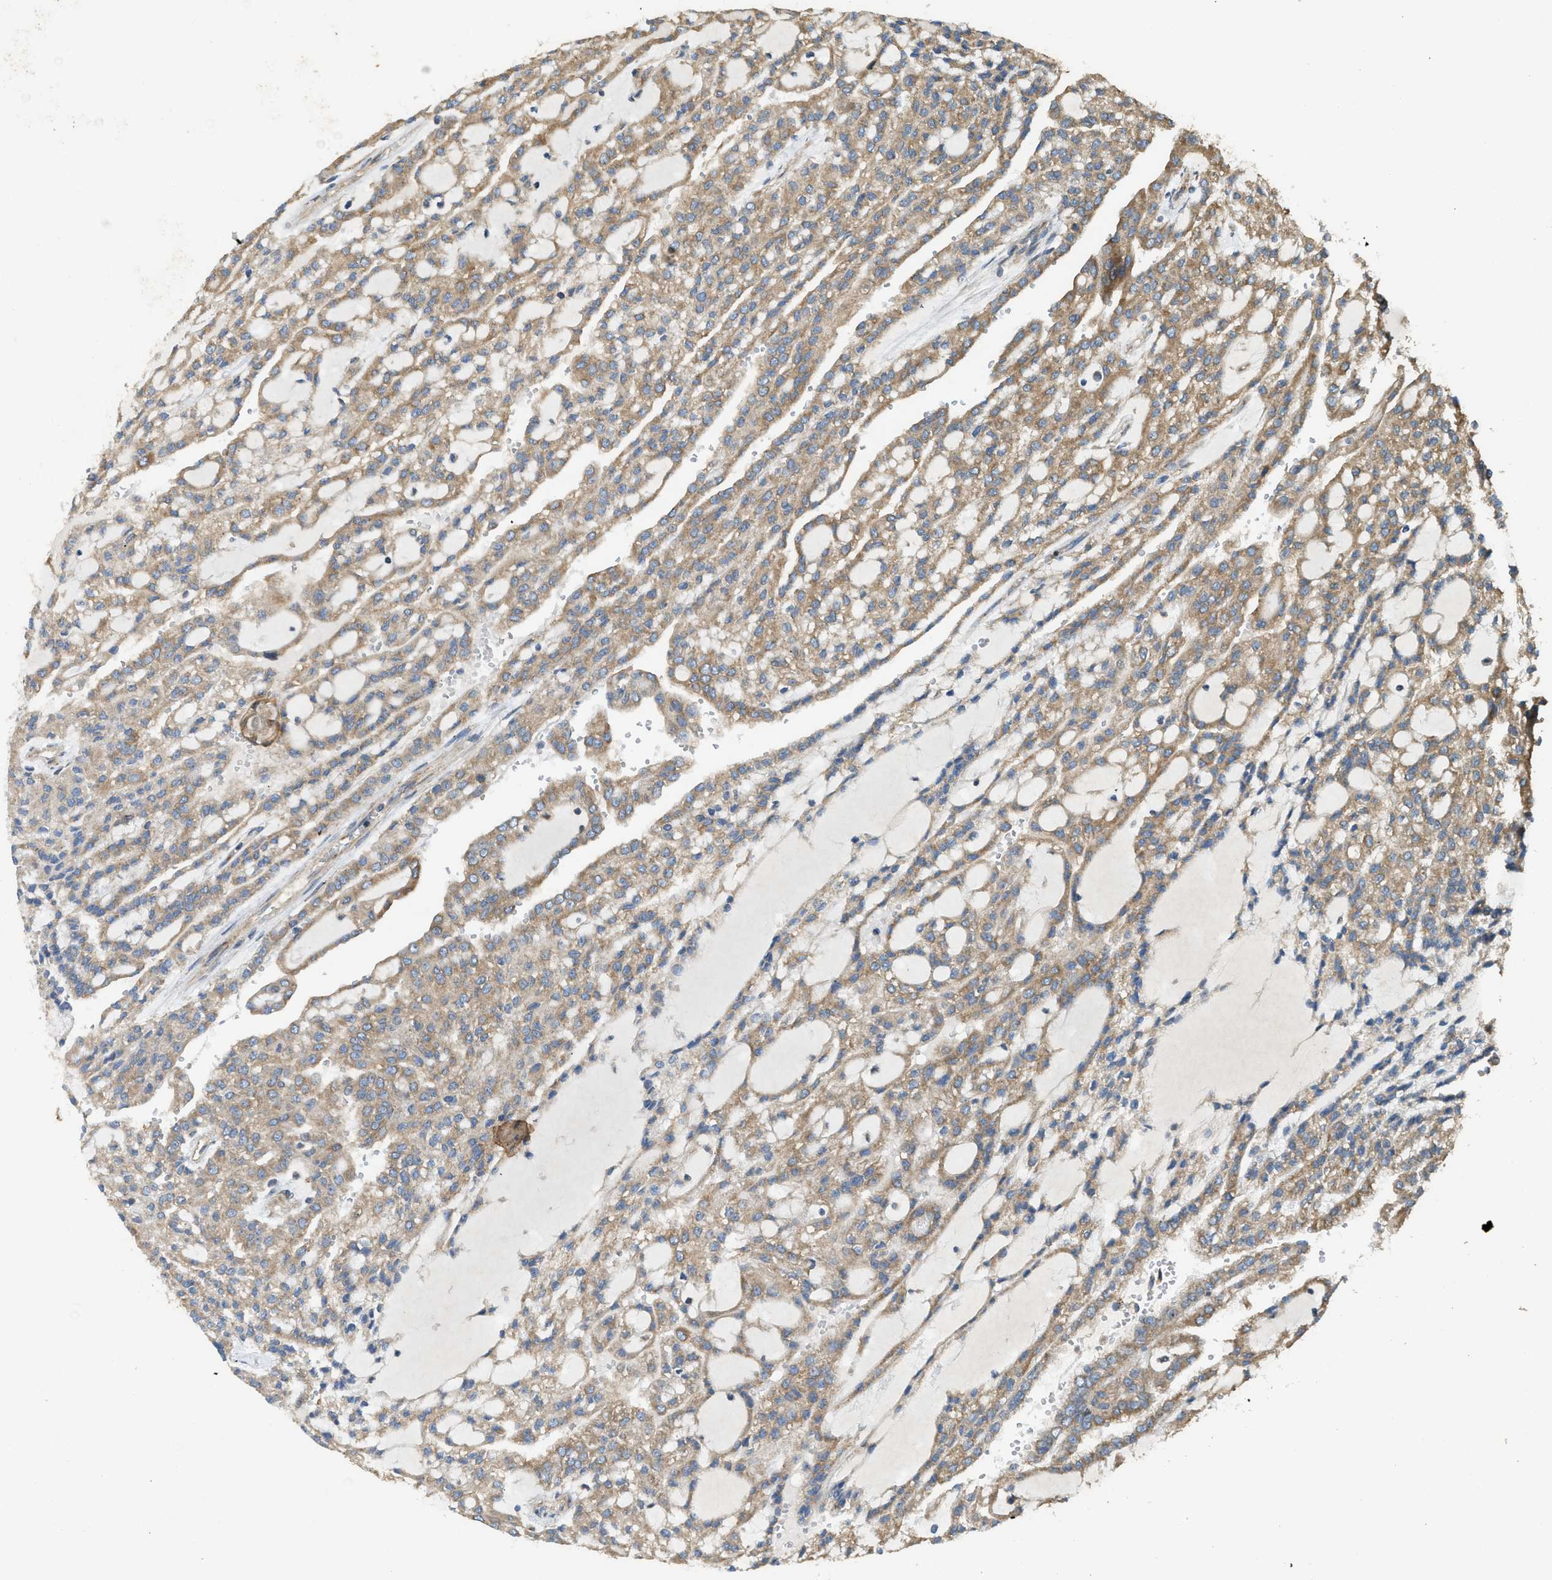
{"staining": {"intensity": "moderate", "quantity": ">75%", "location": "cytoplasmic/membranous"}, "tissue": "renal cancer", "cell_type": "Tumor cells", "image_type": "cancer", "snomed": [{"axis": "morphology", "description": "Adenocarcinoma, NOS"}, {"axis": "topography", "description": "Kidney"}], "caption": "Renal cancer was stained to show a protein in brown. There is medium levels of moderate cytoplasmic/membranous staining in approximately >75% of tumor cells. (Brightfield microscopy of DAB IHC at high magnification).", "gene": "TMEM68", "patient": {"sex": "male", "age": 63}}